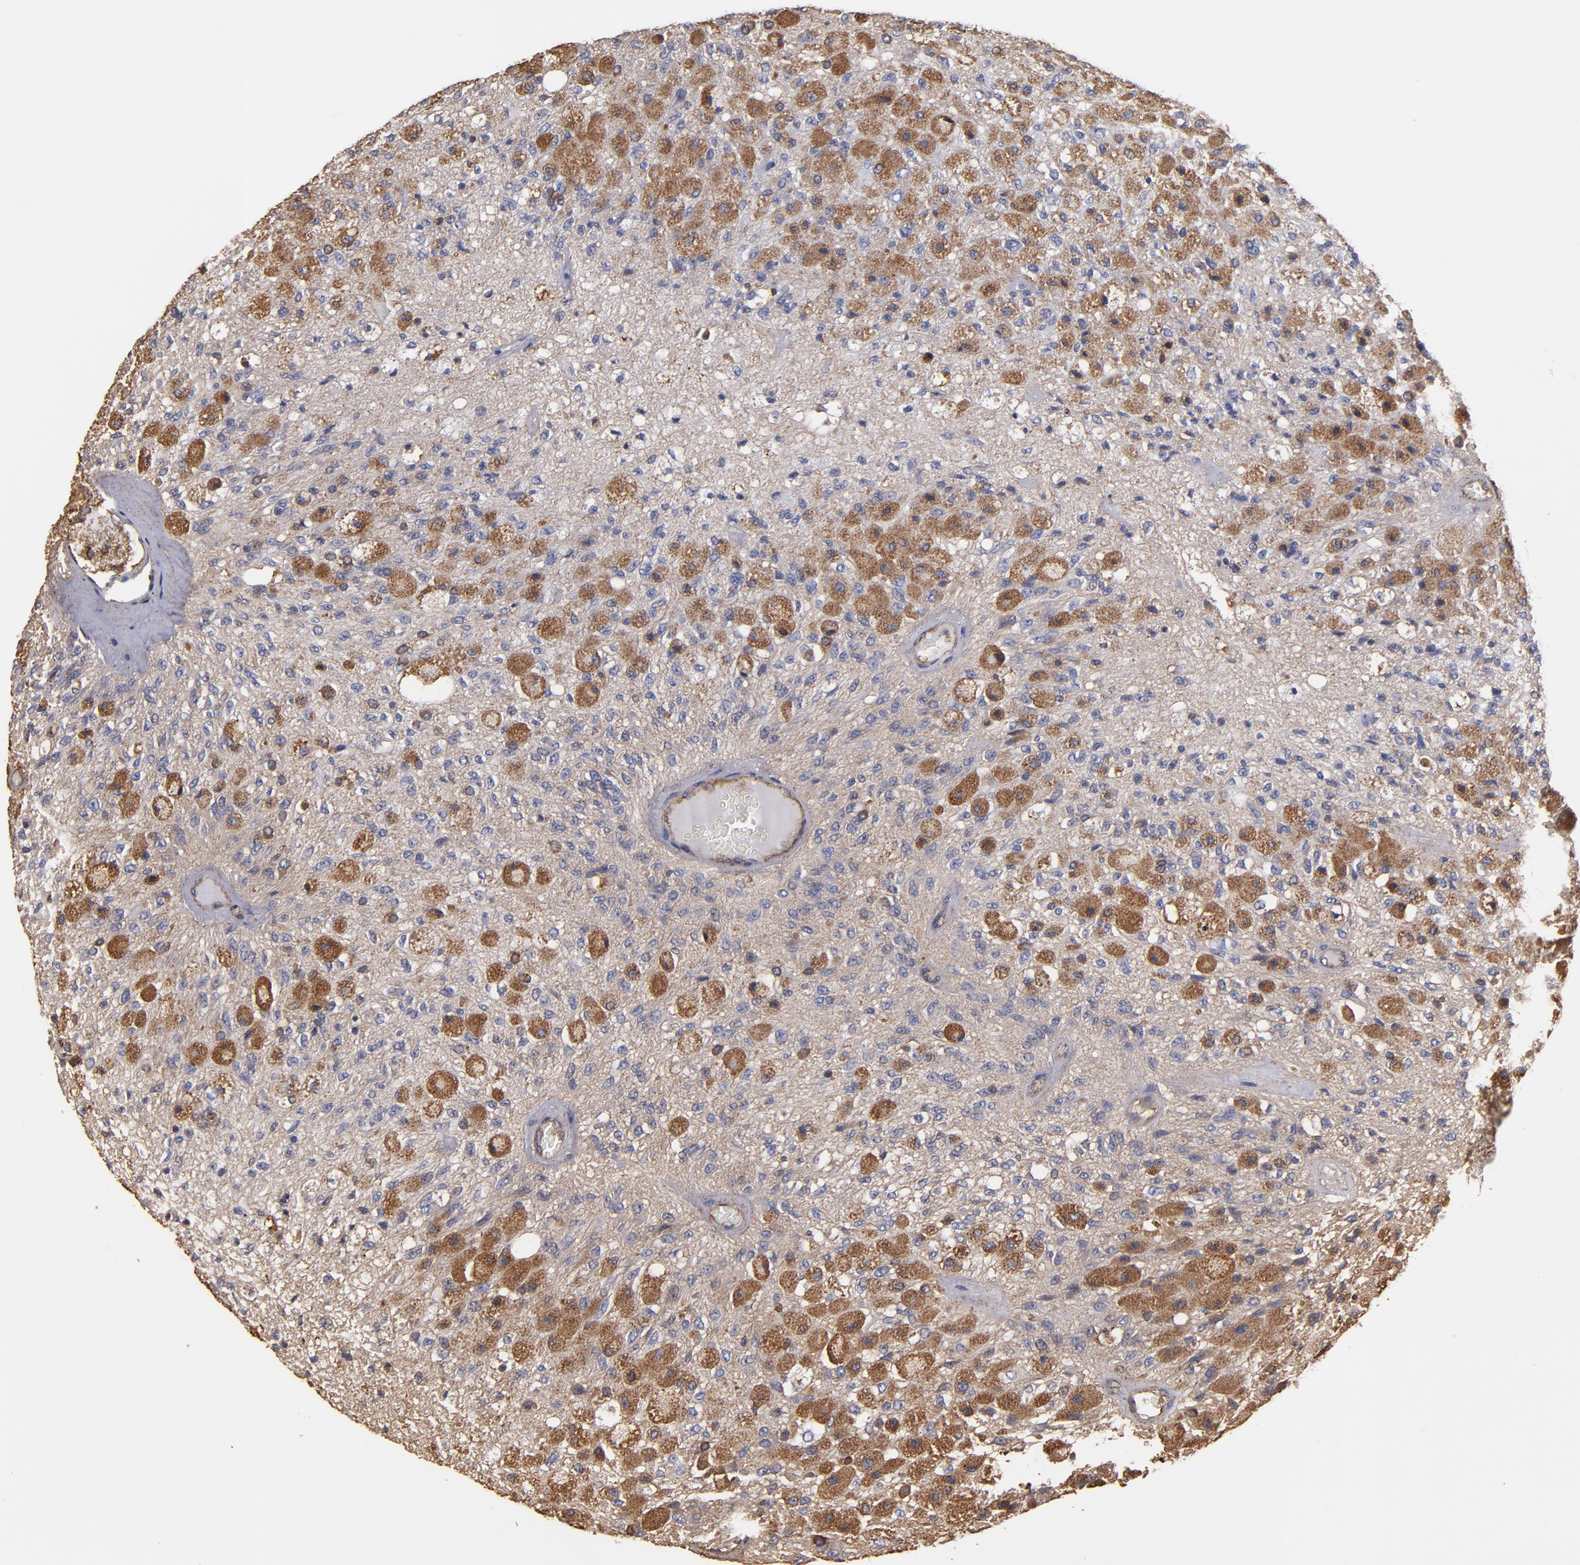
{"staining": {"intensity": "negative", "quantity": "none", "location": "none"}, "tissue": "glioma", "cell_type": "Tumor cells", "image_type": "cancer", "snomed": [{"axis": "morphology", "description": "Normal tissue, NOS"}, {"axis": "morphology", "description": "Glioma, malignant, High grade"}, {"axis": "topography", "description": "Cerebral cortex"}], "caption": "Human malignant glioma (high-grade) stained for a protein using IHC shows no staining in tumor cells.", "gene": "ACTN4", "patient": {"sex": "male", "age": 77}}